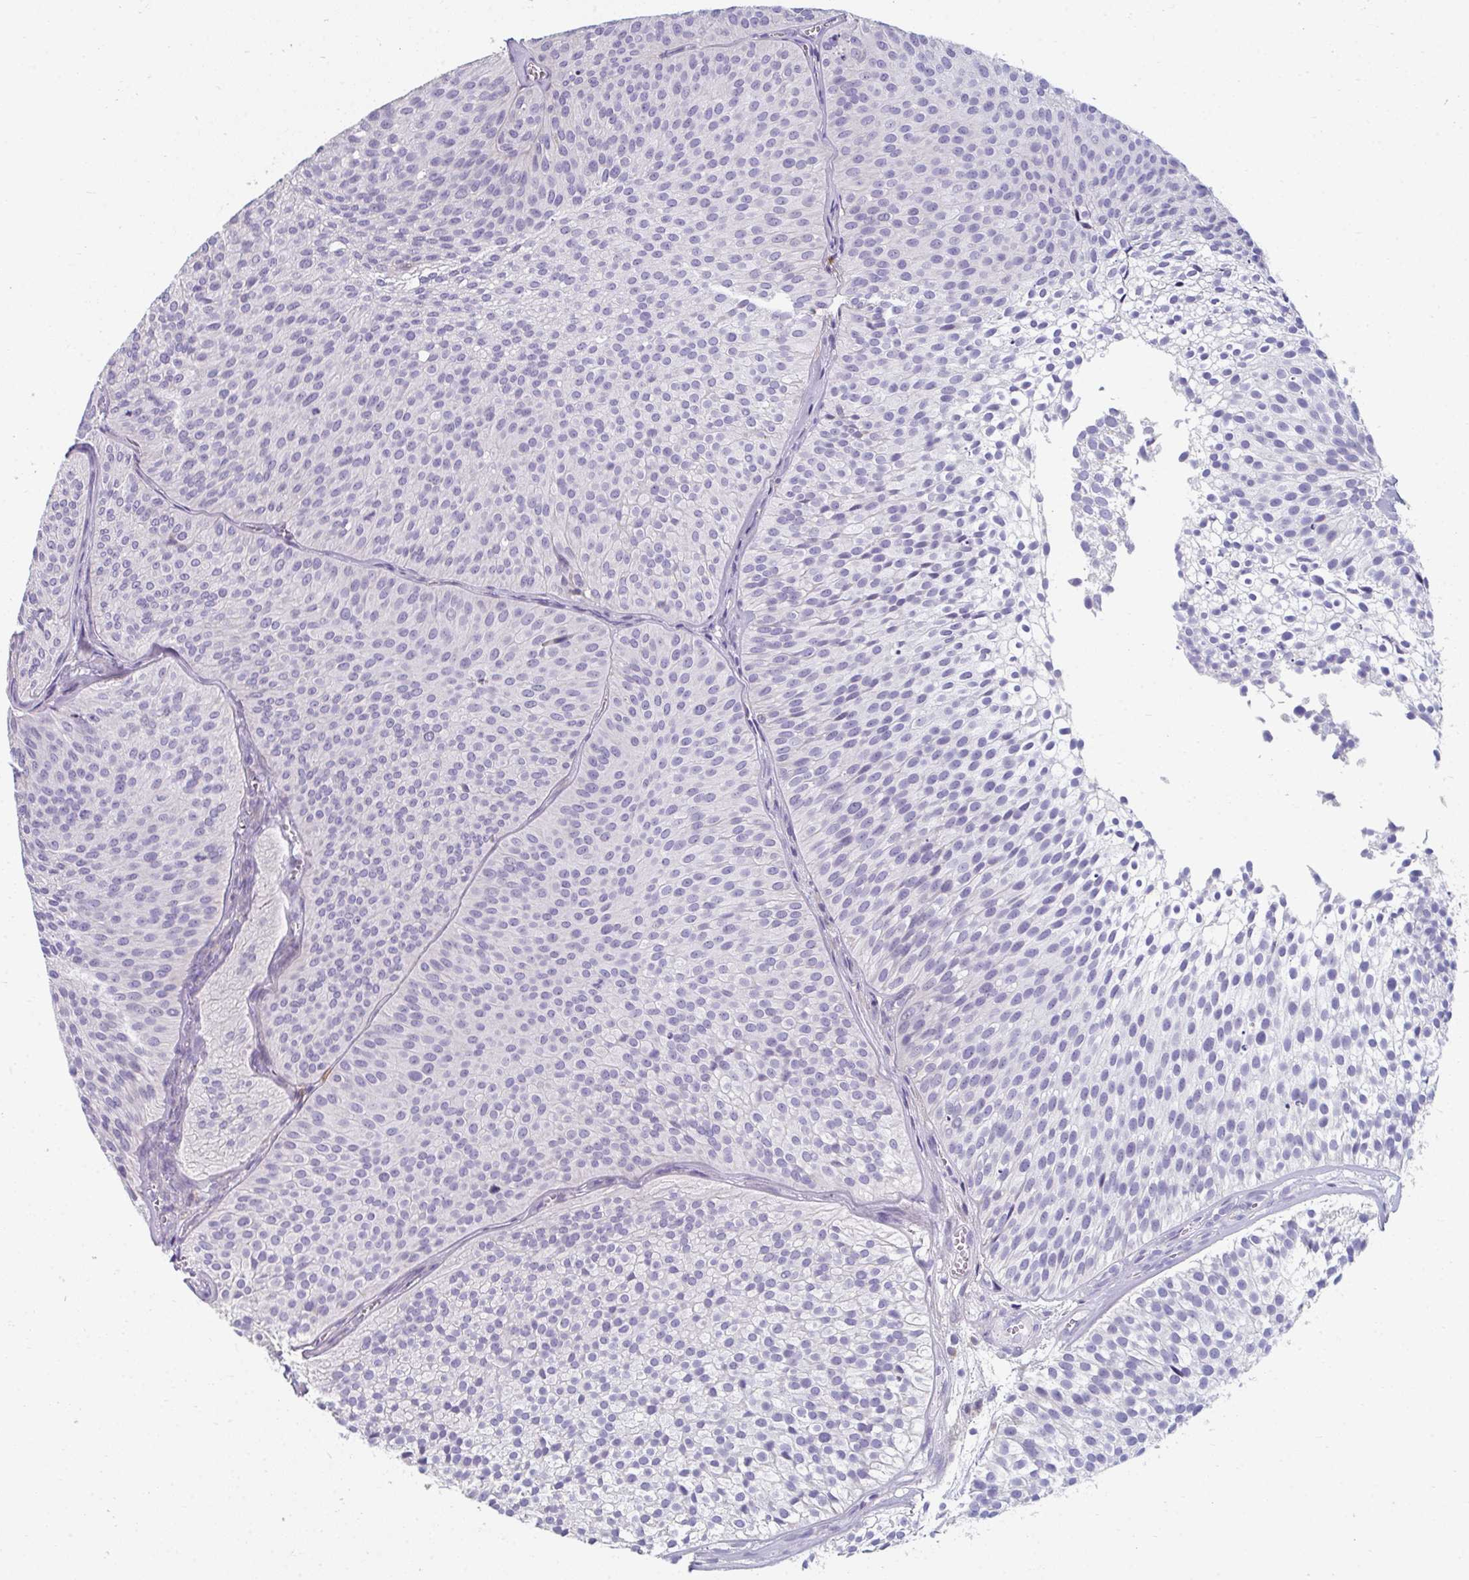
{"staining": {"intensity": "negative", "quantity": "none", "location": "none"}, "tissue": "urothelial cancer", "cell_type": "Tumor cells", "image_type": "cancer", "snomed": [{"axis": "morphology", "description": "Urothelial carcinoma, Low grade"}, {"axis": "topography", "description": "Urinary bladder"}], "caption": "Immunohistochemical staining of low-grade urothelial carcinoma reveals no significant positivity in tumor cells. The staining was performed using DAB to visualize the protein expression in brown, while the nuclei were stained in blue with hematoxylin (Magnification: 20x).", "gene": "EIF1AD", "patient": {"sex": "male", "age": 91}}